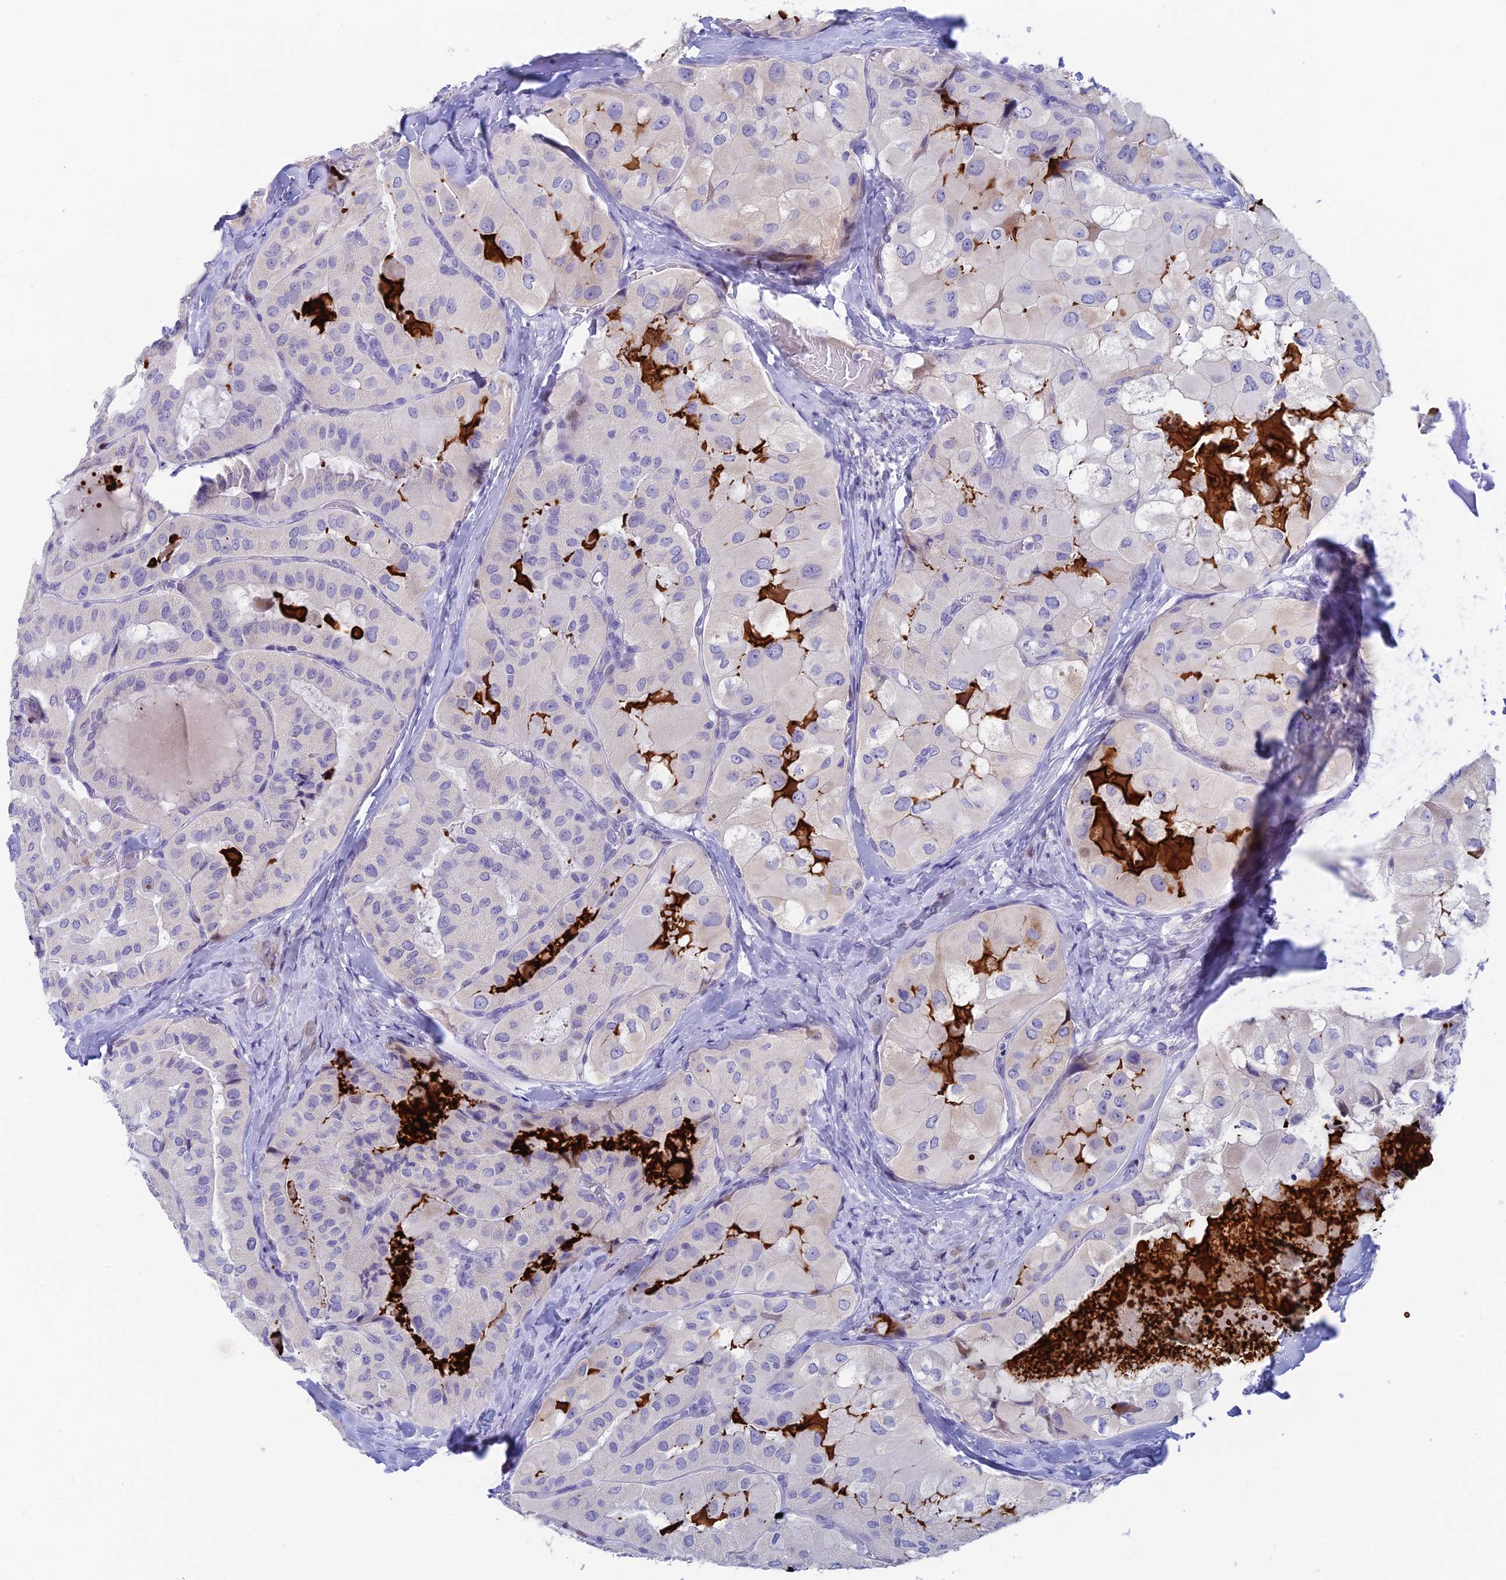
{"staining": {"intensity": "negative", "quantity": "none", "location": "none"}, "tissue": "thyroid cancer", "cell_type": "Tumor cells", "image_type": "cancer", "snomed": [{"axis": "morphology", "description": "Normal tissue, NOS"}, {"axis": "morphology", "description": "Papillary adenocarcinoma, NOS"}, {"axis": "topography", "description": "Thyroid gland"}], "caption": "An immunohistochemistry micrograph of thyroid cancer (papillary adenocarcinoma) is shown. There is no staining in tumor cells of thyroid cancer (papillary adenocarcinoma). The staining was performed using DAB (3,3'-diaminobenzidine) to visualize the protein expression in brown, while the nuclei were stained in blue with hematoxylin (Magnification: 20x).", "gene": "REXO5", "patient": {"sex": "female", "age": 59}}